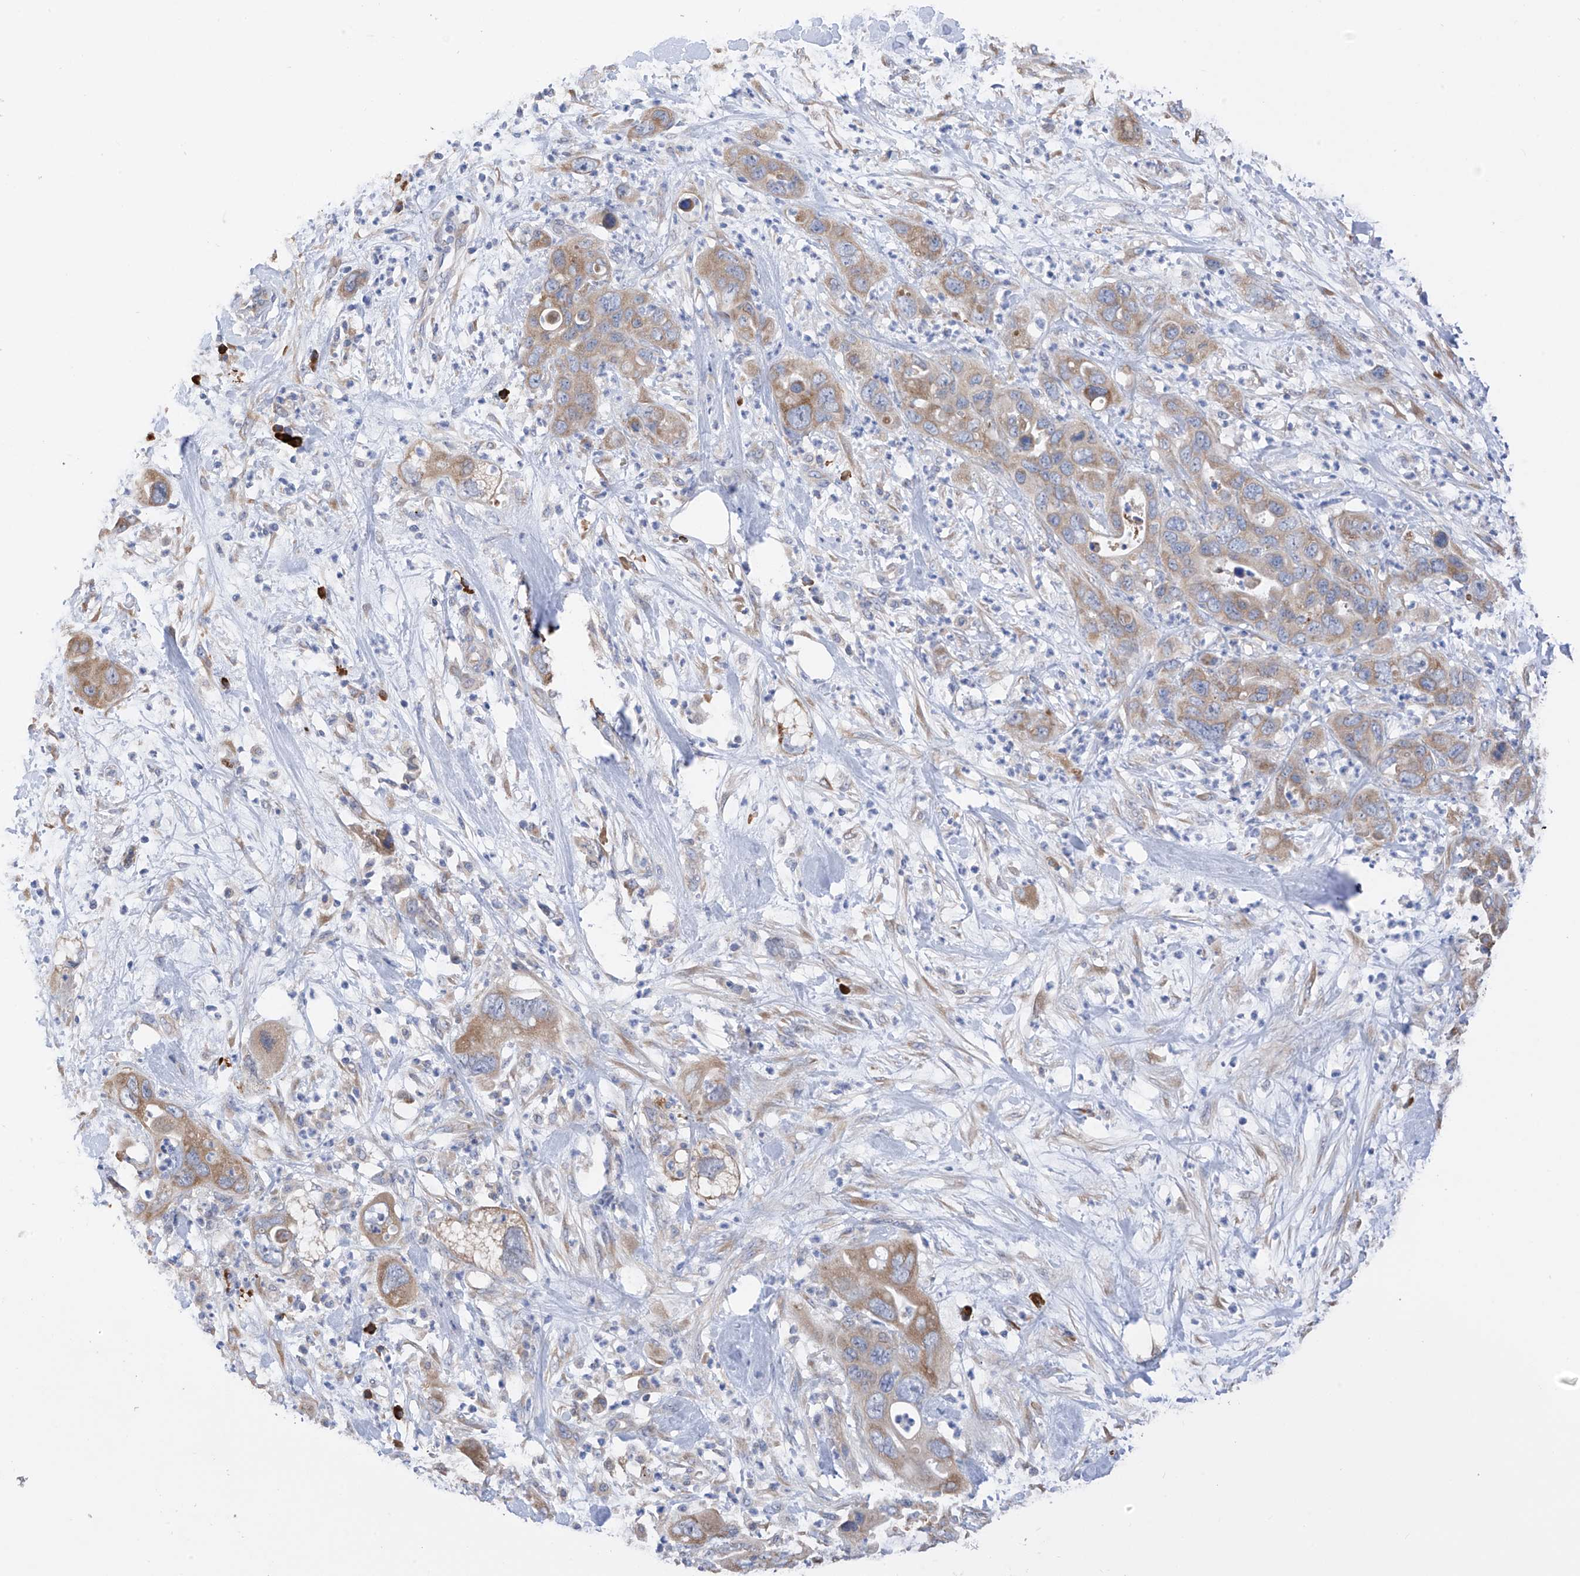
{"staining": {"intensity": "weak", "quantity": ">75%", "location": "cytoplasmic/membranous"}, "tissue": "pancreatic cancer", "cell_type": "Tumor cells", "image_type": "cancer", "snomed": [{"axis": "morphology", "description": "Adenocarcinoma, NOS"}, {"axis": "topography", "description": "Pancreas"}], "caption": "Weak cytoplasmic/membranous expression for a protein is identified in approximately >75% of tumor cells of pancreatic adenocarcinoma using IHC.", "gene": "REC8", "patient": {"sex": "female", "age": 71}}